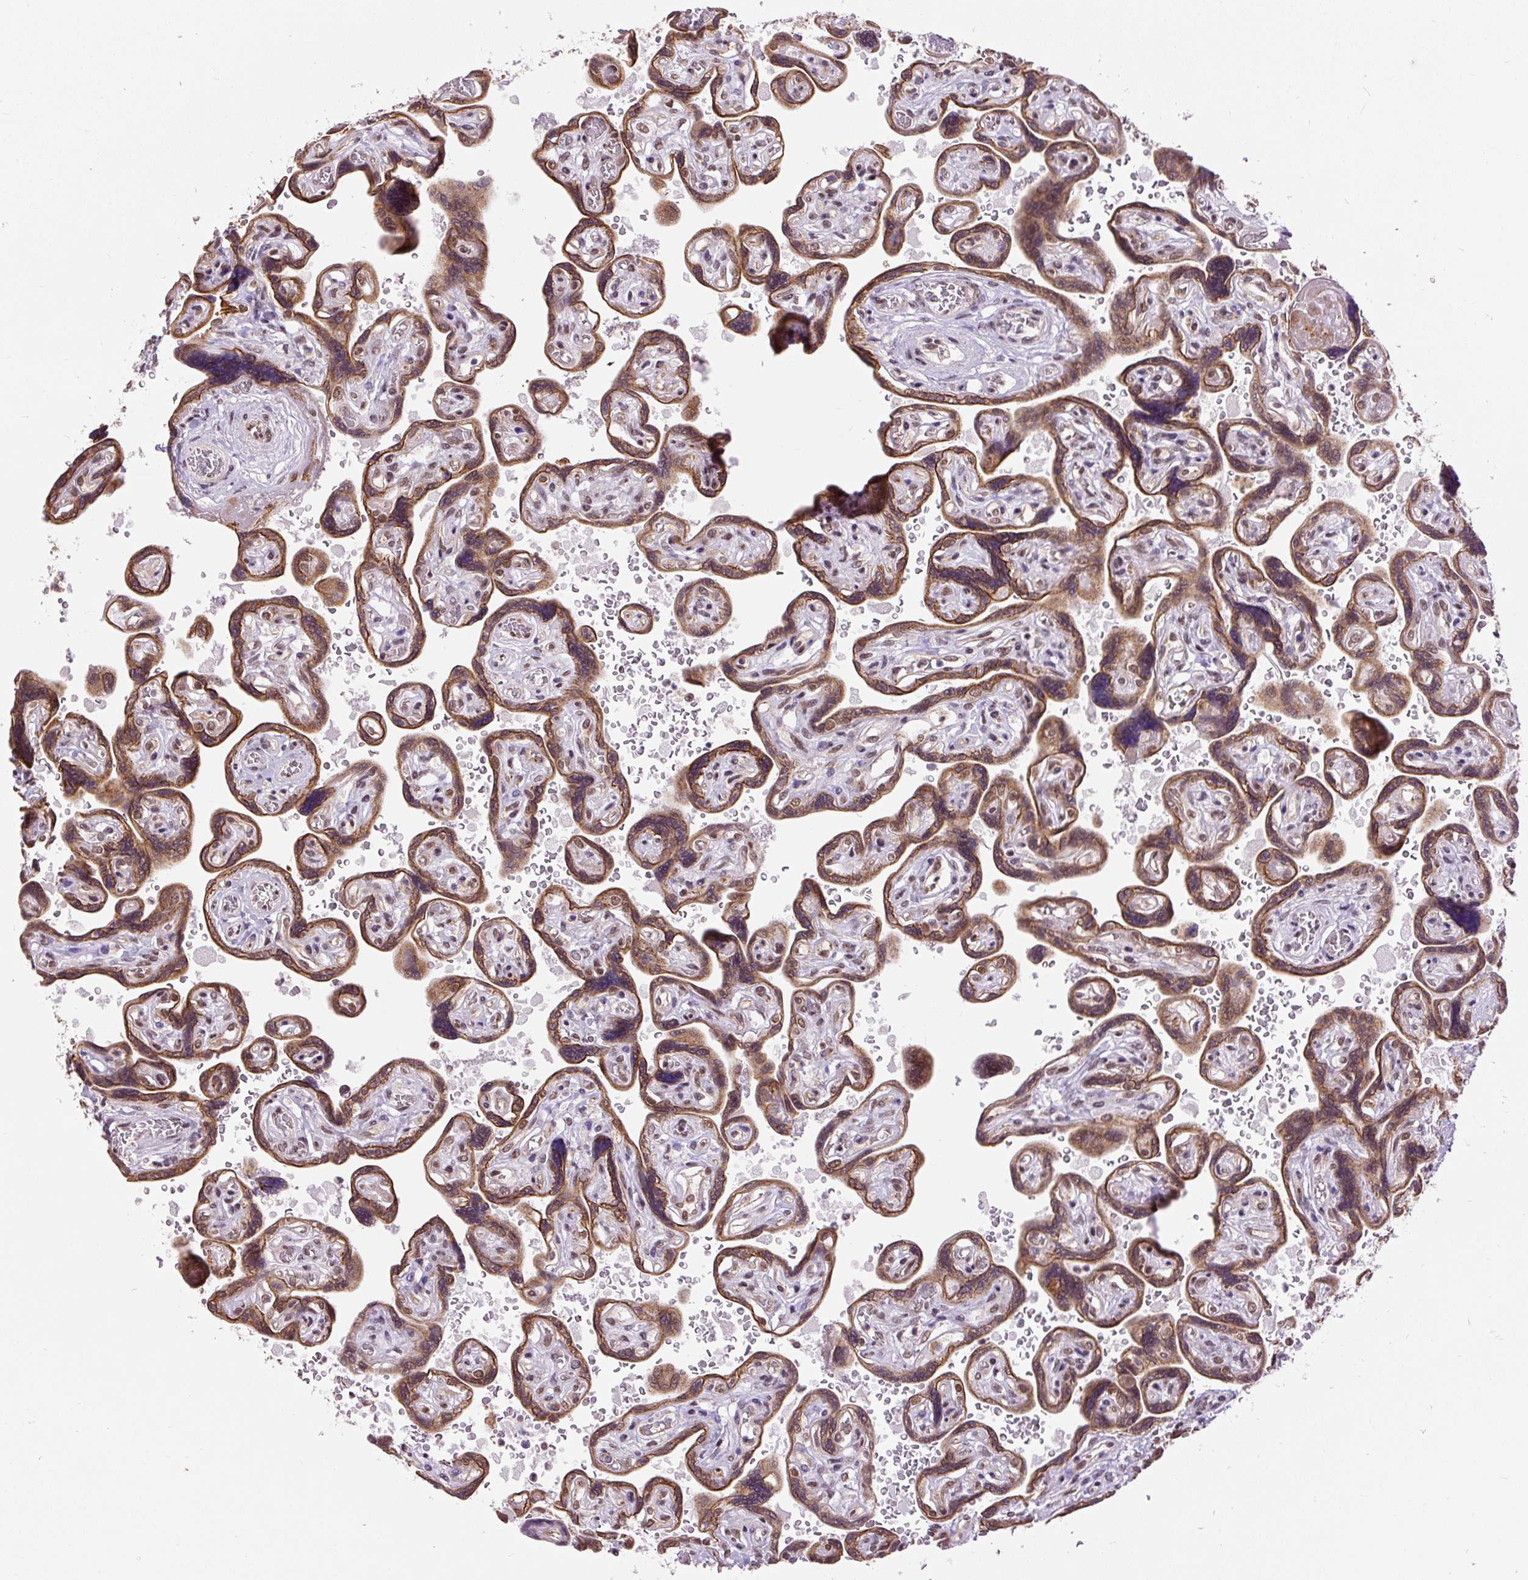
{"staining": {"intensity": "strong", "quantity": ">75%", "location": "cytoplasmic/membranous,nuclear"}, "tissue": "placenta", "cell_type": "Trophoblastic cells", "image_type": "normal", "snomed": [{"axis": "morphology", "description": "Normal tissue, NOS"}, {"axis": "topography", "description": "Placenta"}], "caption": "Placenta was stained to show a protein in brown. There is high levels of strong cytoplasmic/membranous,nuclear positivity in approximately >75% of trophoblastic cells. (IHC, brightfield microscopy, high magnification).", "gene": "ZNF672", "patient": {"sex": "female", "age": 32}}